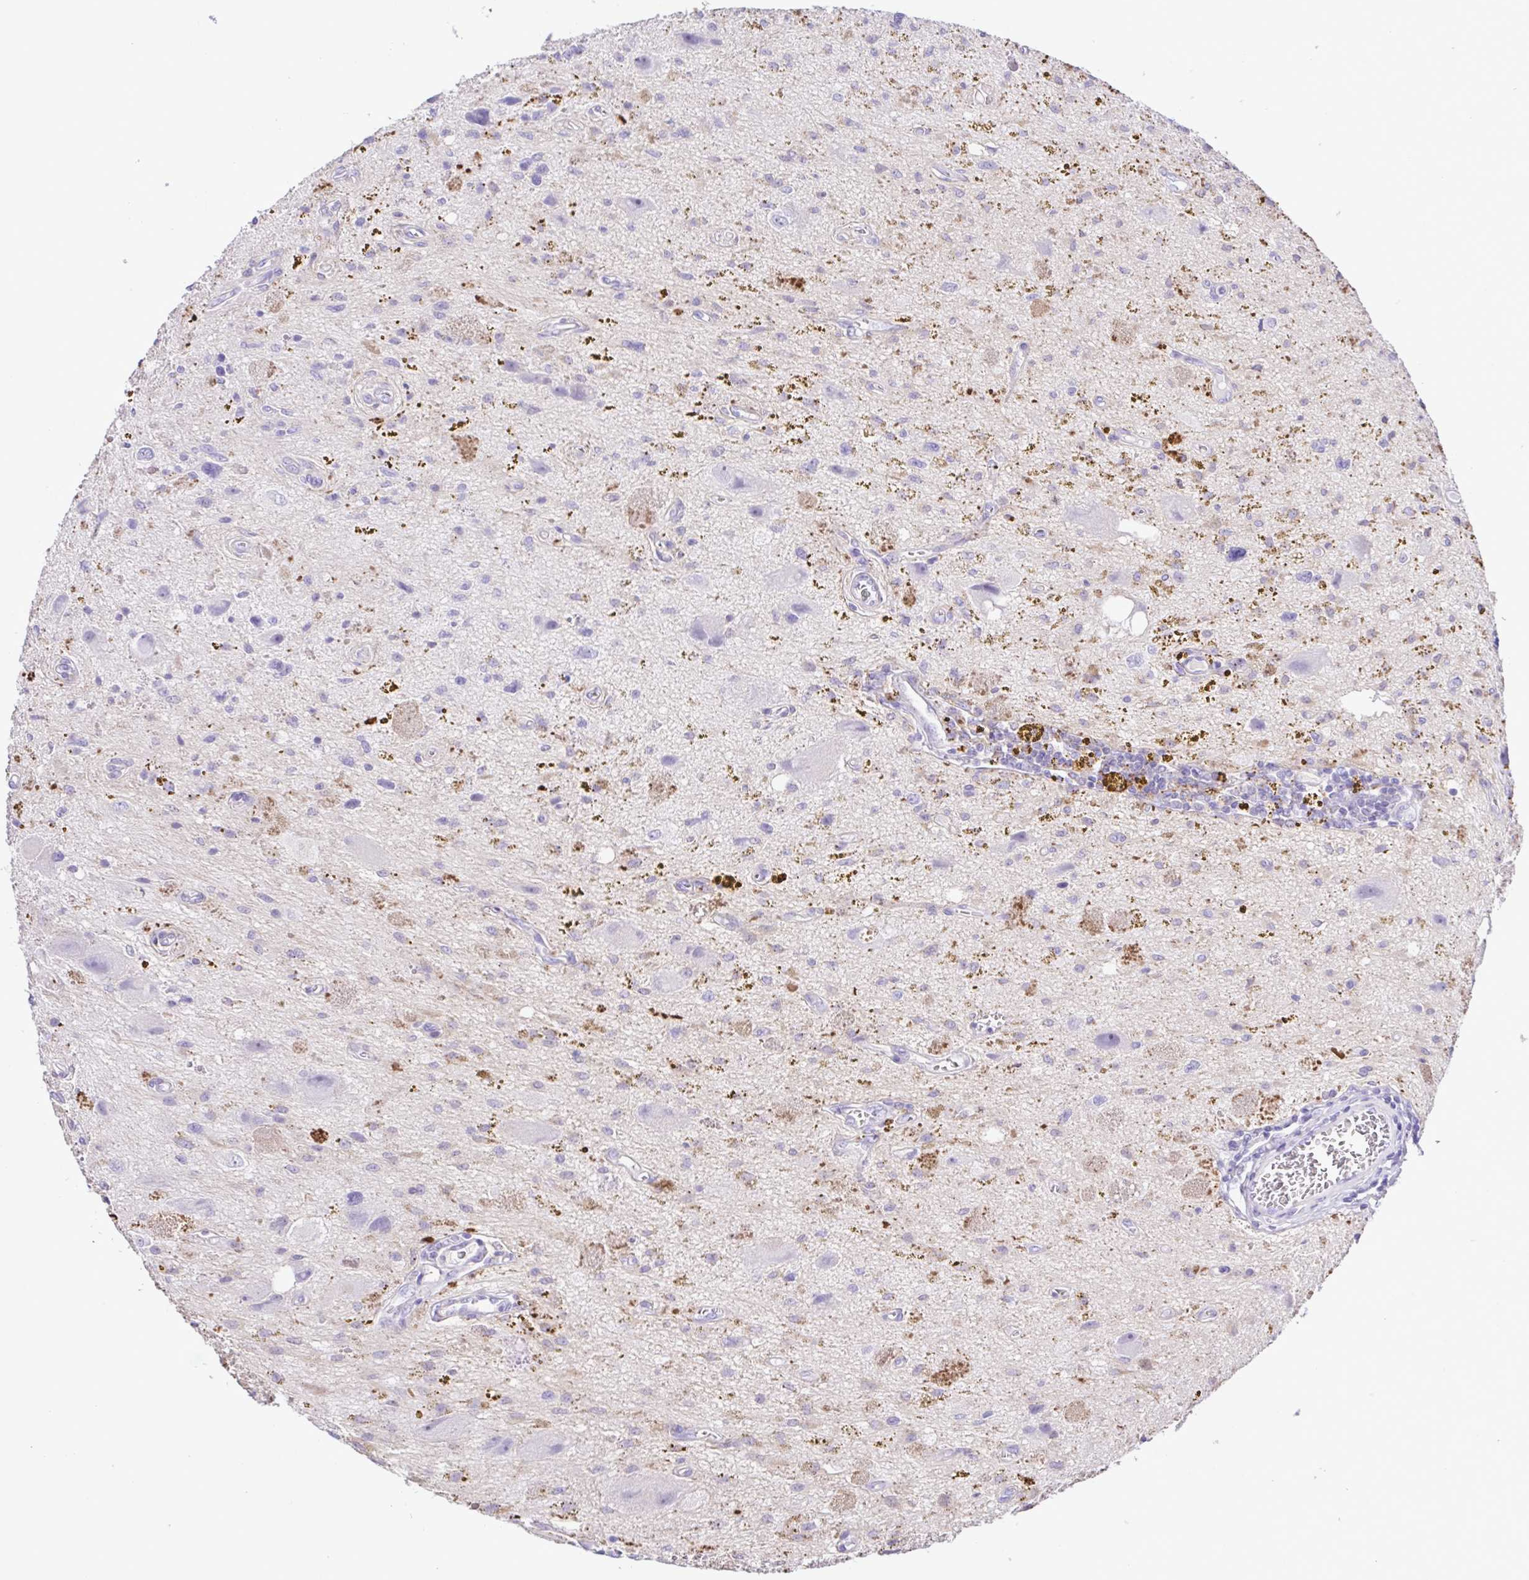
{"staining": {"intensity": "negative", "quantity": "none", "location": "none"}, "tissue": "glioma", "cell_type": "Tumor cells", "image_type": "cancer", "snomed": [{"axis": "morphology", "description": "Glioma, malignant, Low grade"}, {"axis": "topography", "description": "Cerebellum"}], "caption": "Glioma stained for a protein using IHC reveals no staining tumor cells.", "gene": "CYP17A1", "patient": {"sex": "female", "age": 14}}